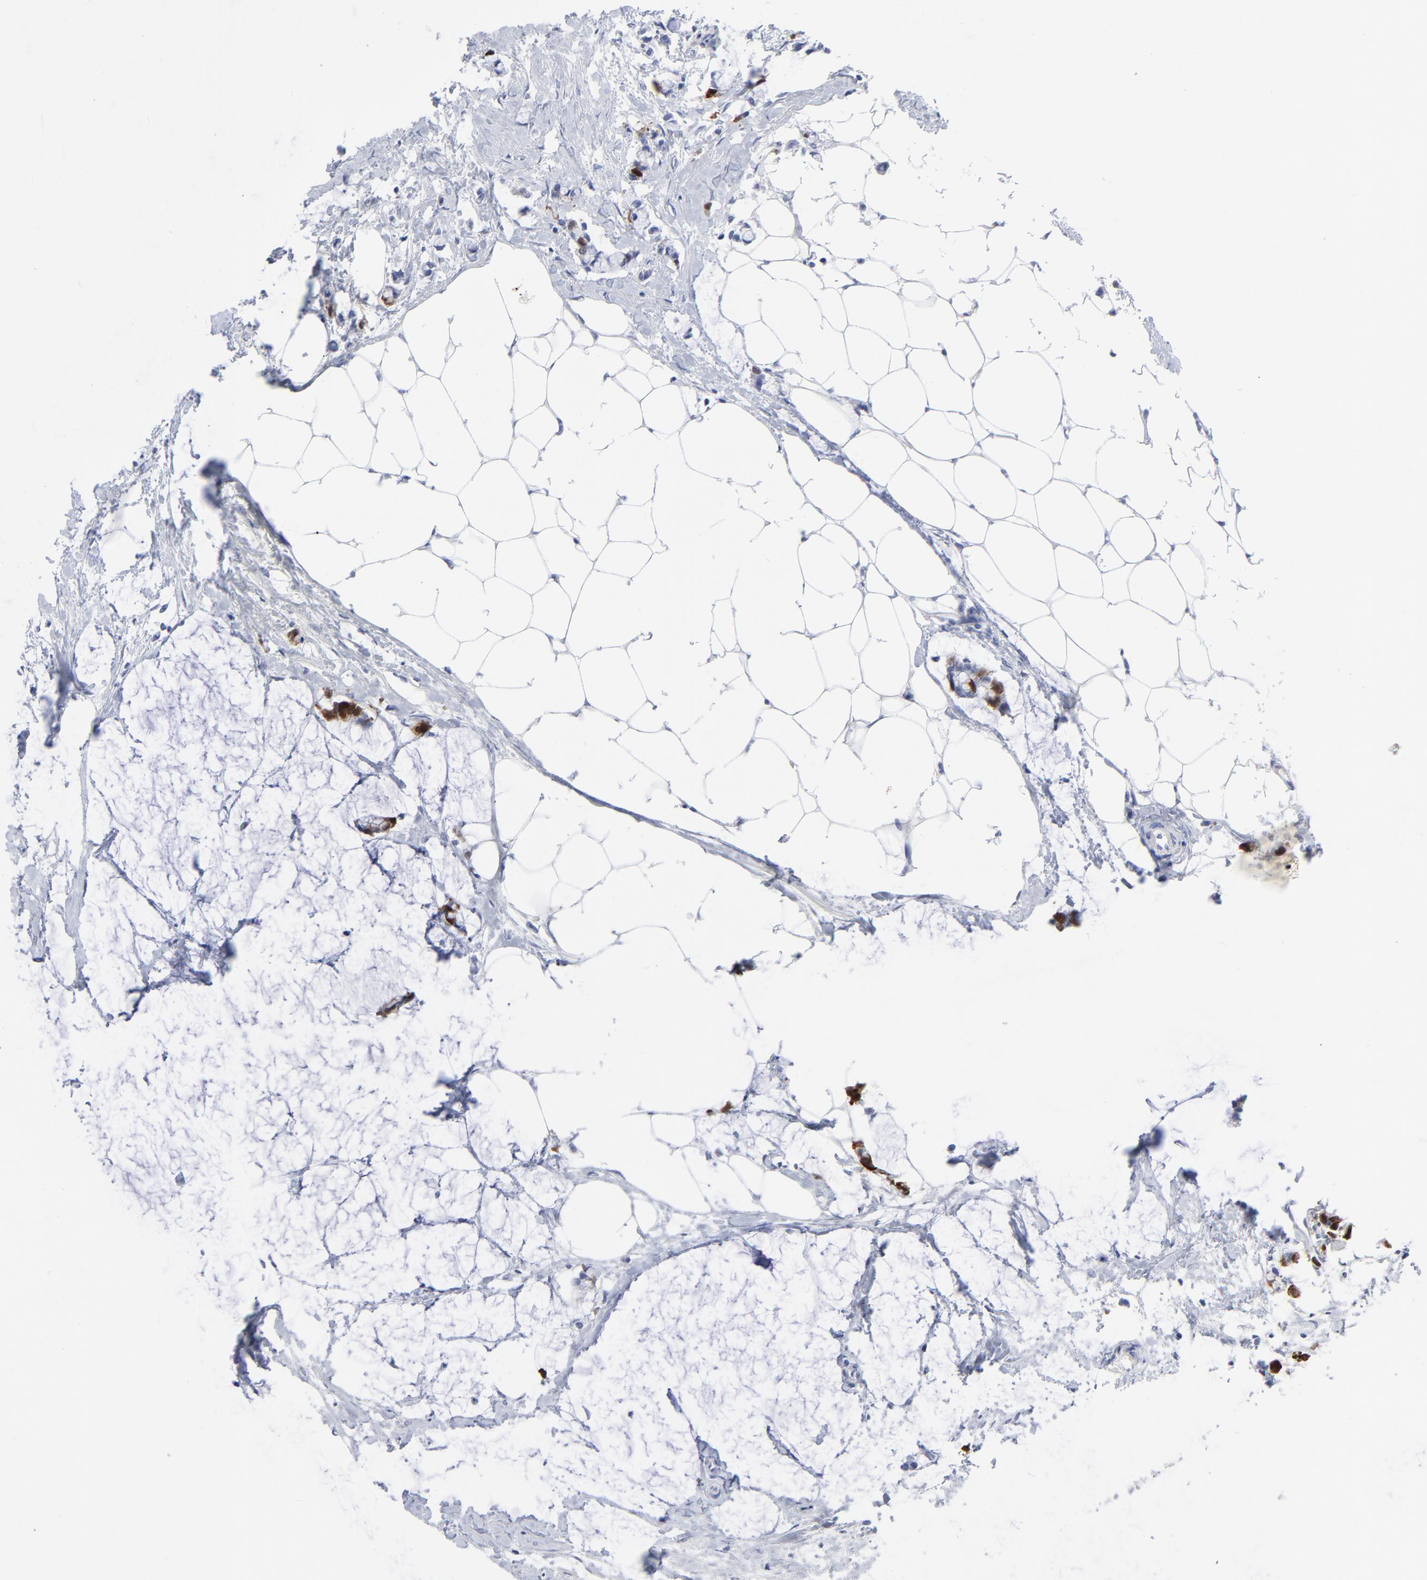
{"staining": {"intensity": "strong", "quantity": ">75%", "location": "cytoplasmic/membranous,nuclear"}, "tissue": "colorectal cancer", "cell_type": "Tumor cells", "image_type": "cancer", "snomed": [{"axis": "morphology", "description": "Normal tissue, NOS"}, {"axis": "morphology", "description": "Adenocarcinoma, NOS"}, {"axis": "topography", "description": "Colon"}, {"axis": "topography", "description": "Peripheral nerve tissue"}], "caption": "Adenocarcinoma (colorectal) stained with a protein marker reveals strong staining in tumor cells.", "gene": "CDK1", "patient": {"sex": "male", "age": 14}}